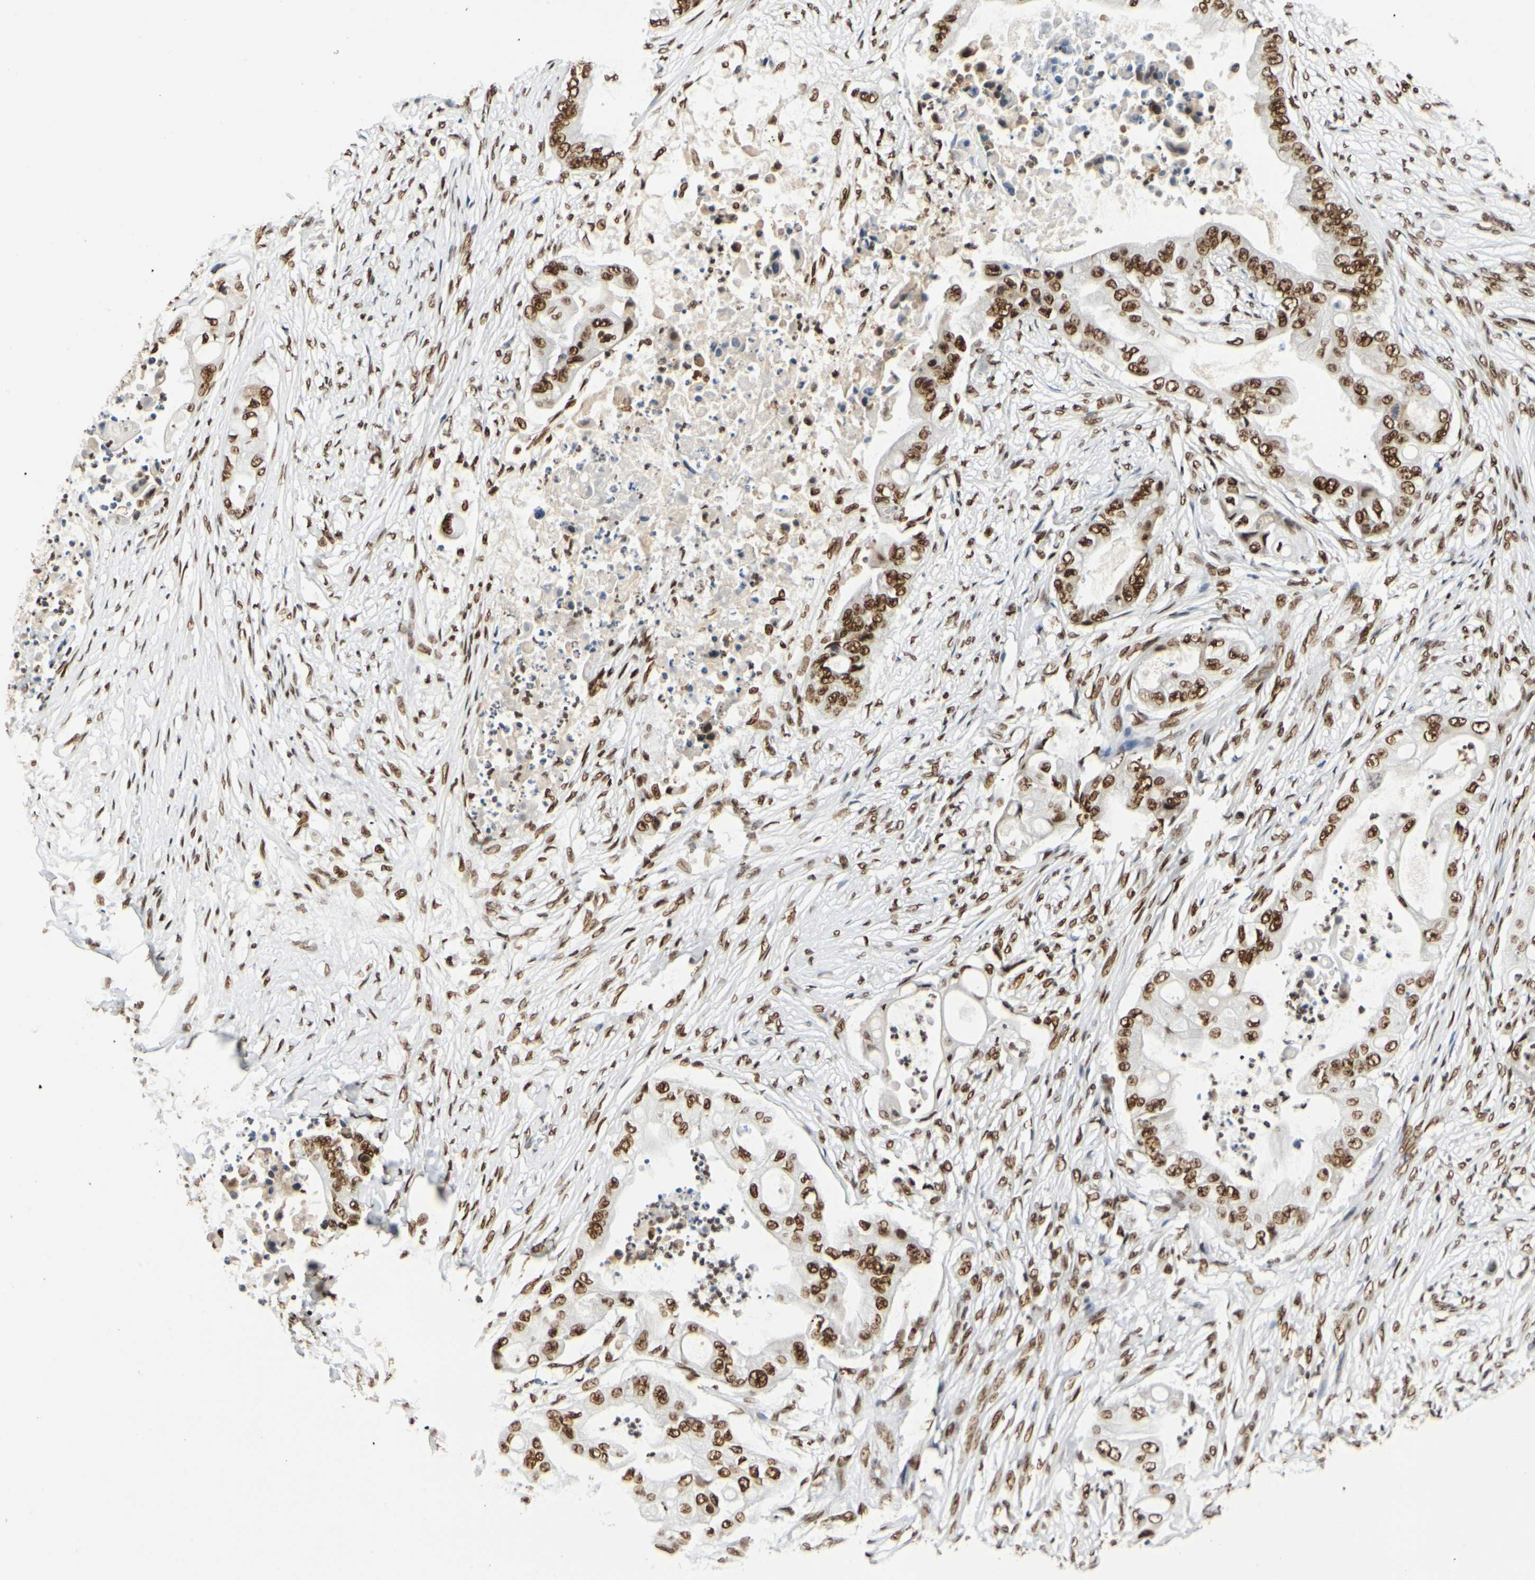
{"staining": {"intensity": "strong", "quantity": ">75%", "location": "nuclear"}, "tissue": "stomach cancer", "cell_type": "Tumor cells", "image_type": "cancer", "snomed": [{"axis": "morphology", "description": "Adenocarcinoma, NOS"}, {"axis": "topography", "description": "Stomach"}], "caption": "Protein expression analysis of stomach cancer displays strong nuclear staining in about >75% of tumor cells.", "gene": "CDK12", "patient": {"sex": "female", "age": 73}}